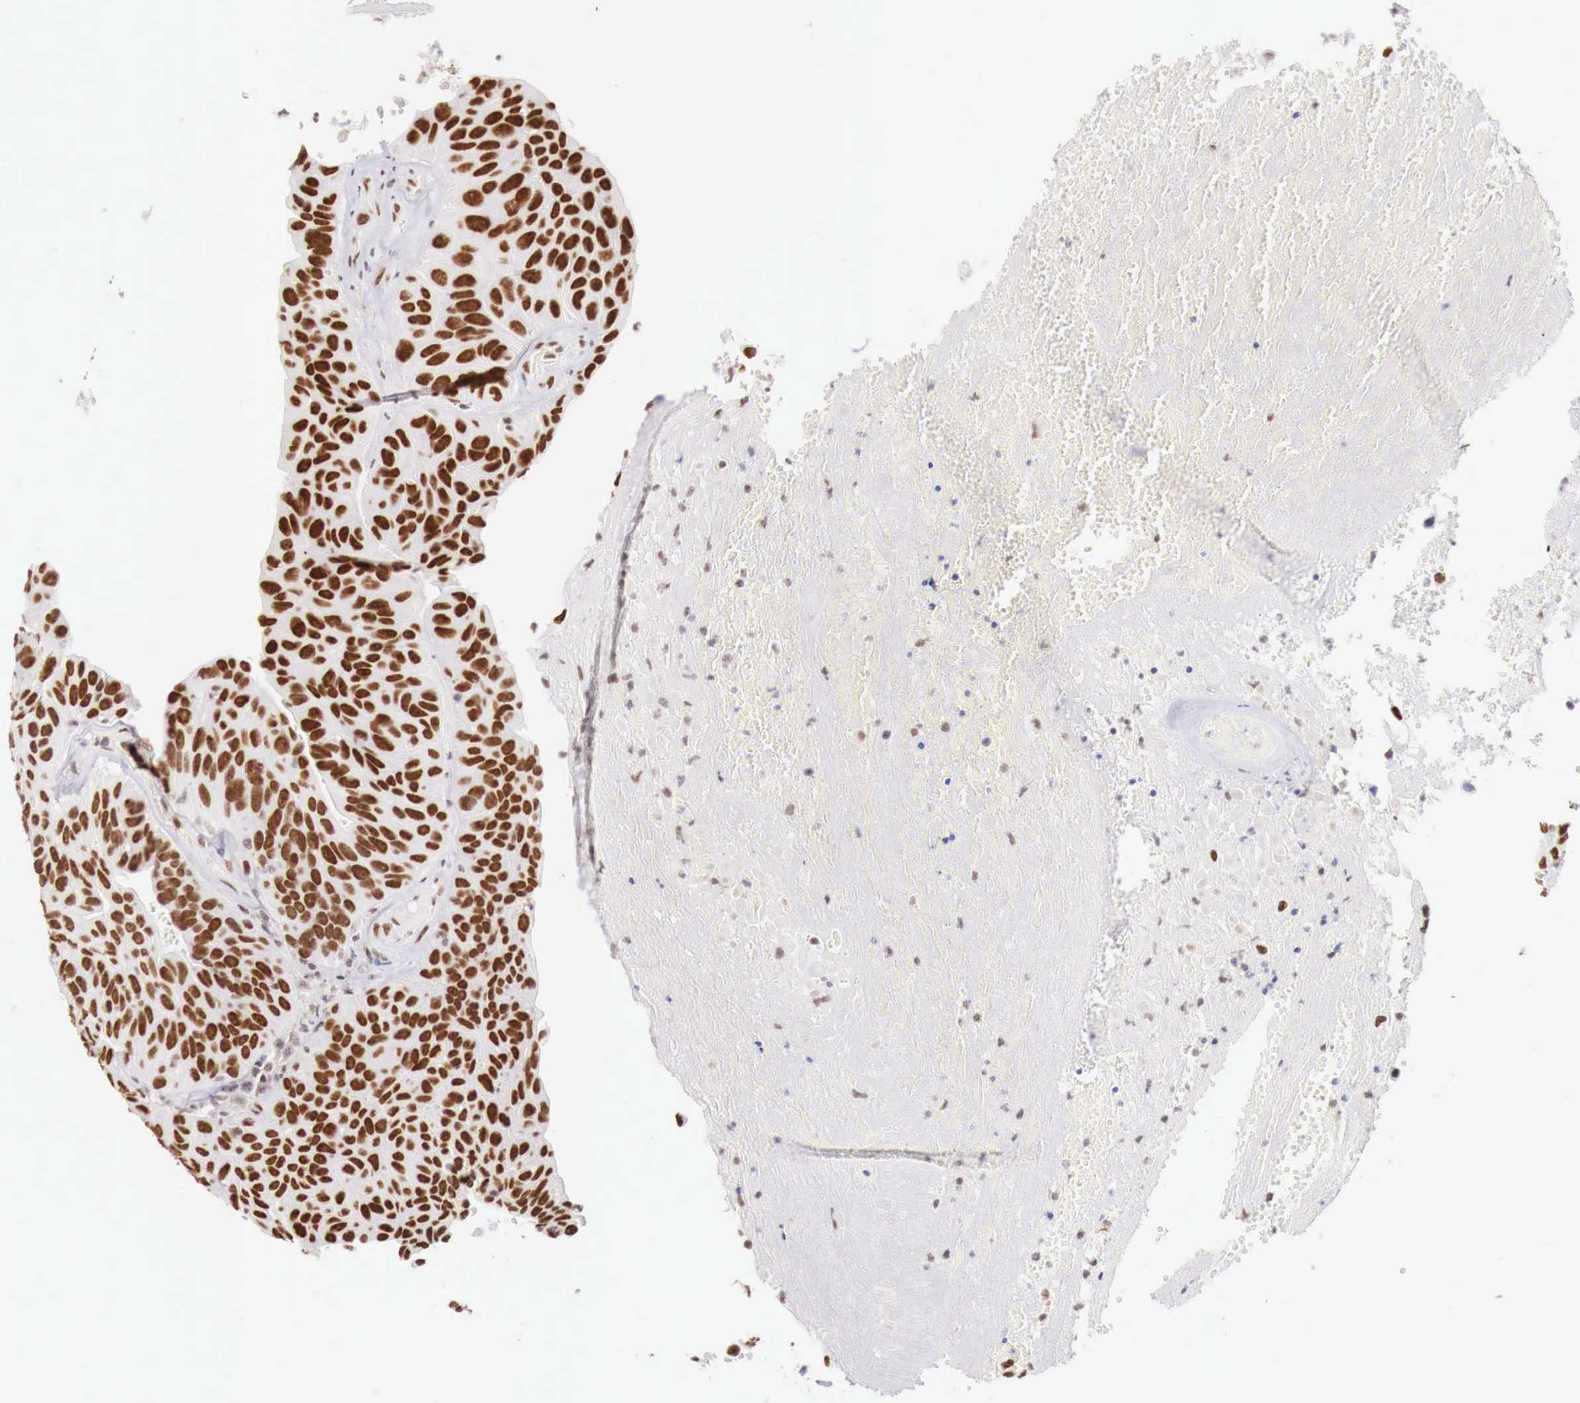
{"staining": {"intensity": "strong", "quantity": ">75%", "location": "nuclear"}, "tissue": "urothelial cancer", "cell_type": "Tumor cells", "image_type": "cancer", "snomed": [{"axis": "morphology", "description": "Urothelial carcinoma, High grade"}, {"axis": "topography", "description": "Urinary bladder"}], "caption": "Urothelial carcinoma (high-grade) stained for a protein (brown) displays strong nuclear positive staining in about >75% of tumor cells.", "gene": "PHF14", "patient": {"sex": "male", "age": 66}}